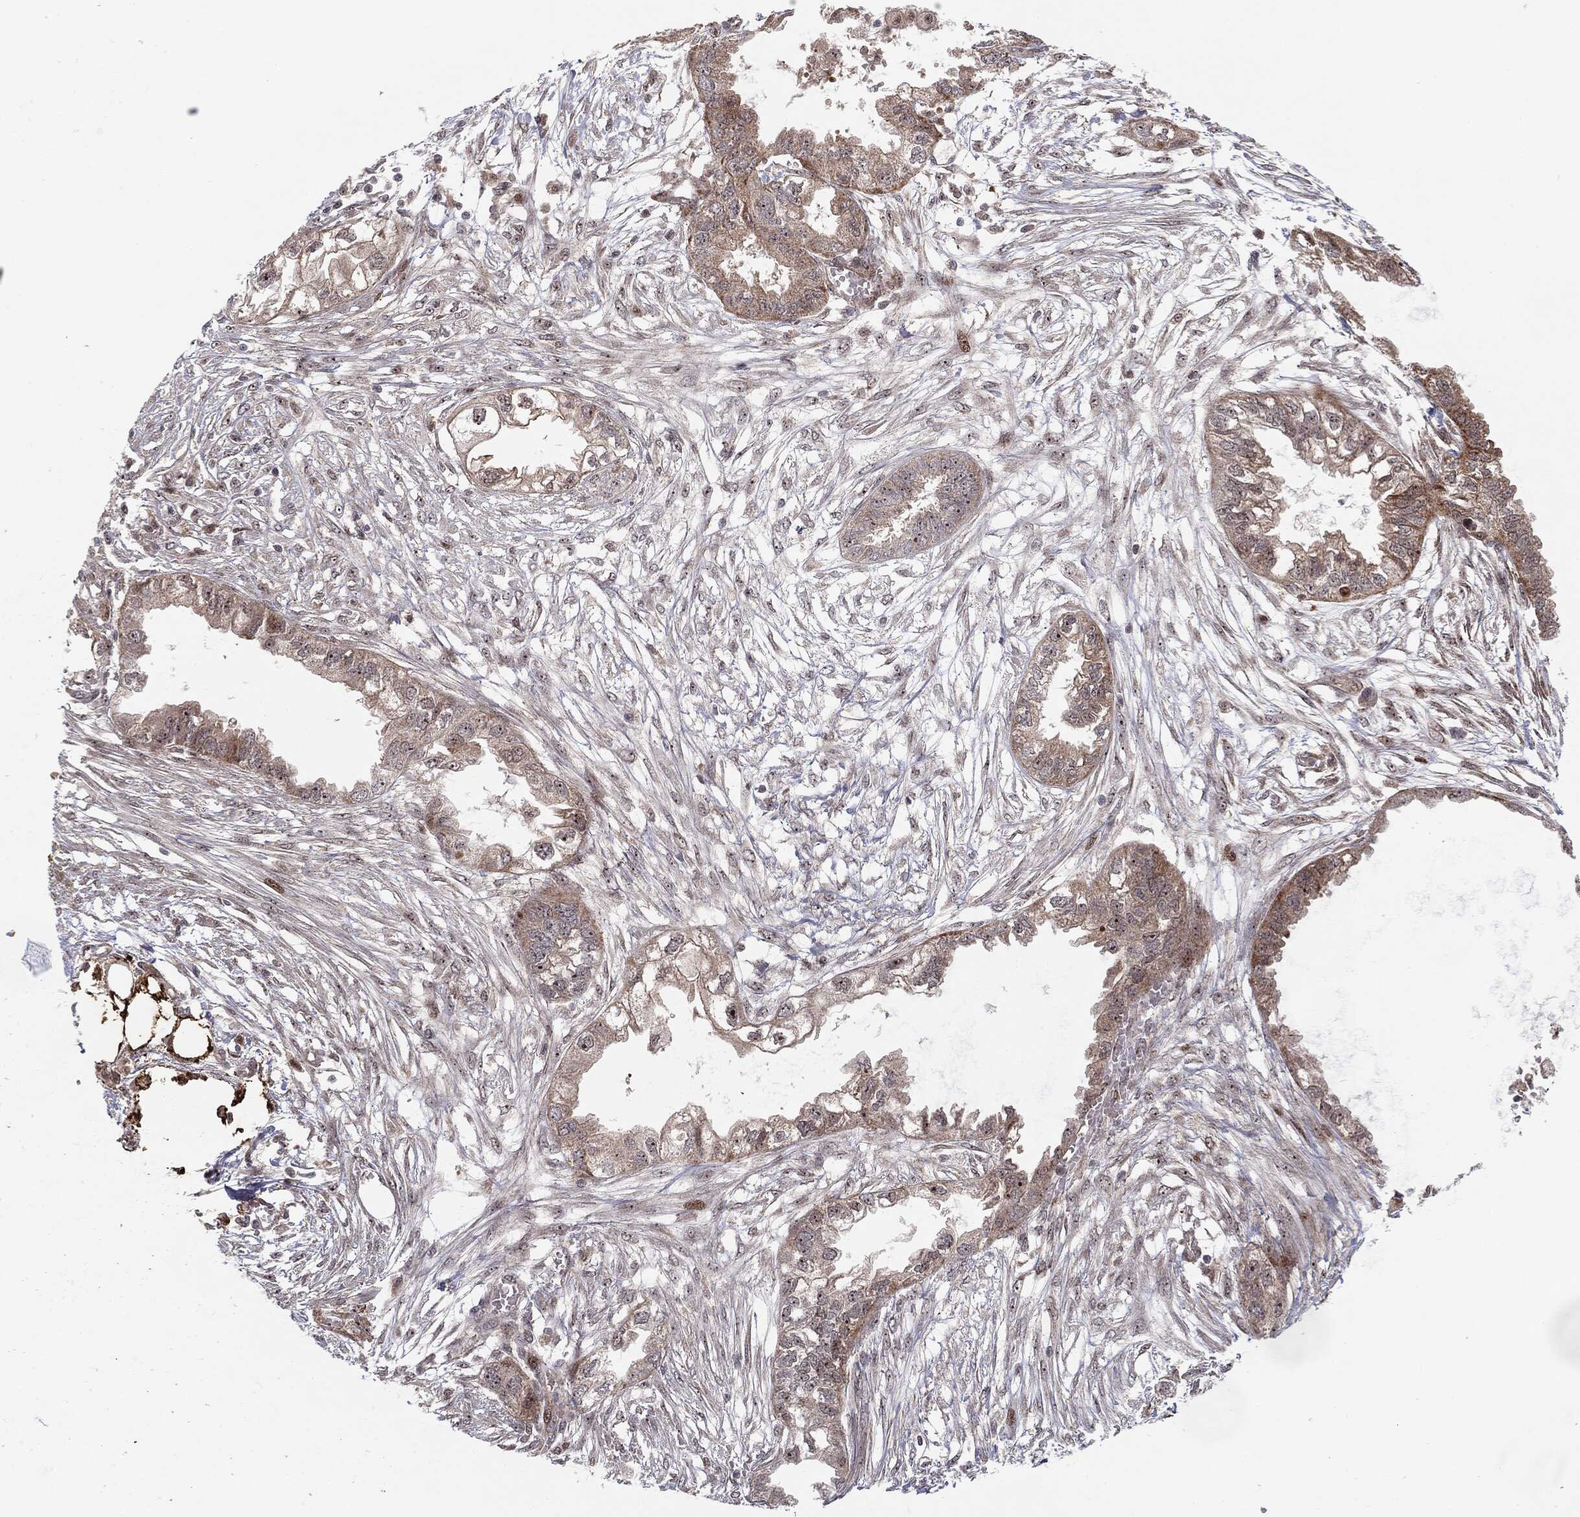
{"staining": {"intensity": "negative", "quantity": "none", "location": "none"}, "tissue": "endometrial cancer", "cell_type": "Tumor cells", "image_type": "cancer", "snomed": [{"axis": "morphology", "description": "Adenocarcinoma, NOS"}, {"axis": "morphology", "description": "Adenocarcinoma, metastatic, NOS"}, {"axis": "topography", "description": "Adipose tissue"}, {"axis": "topography", "description": "Endometrium"}], "caption": "Tumor cells are negative for brown protein staining in endometrial cancer.", "gene": "PTEN", "patient": {"sex": "female", "age": 67}}